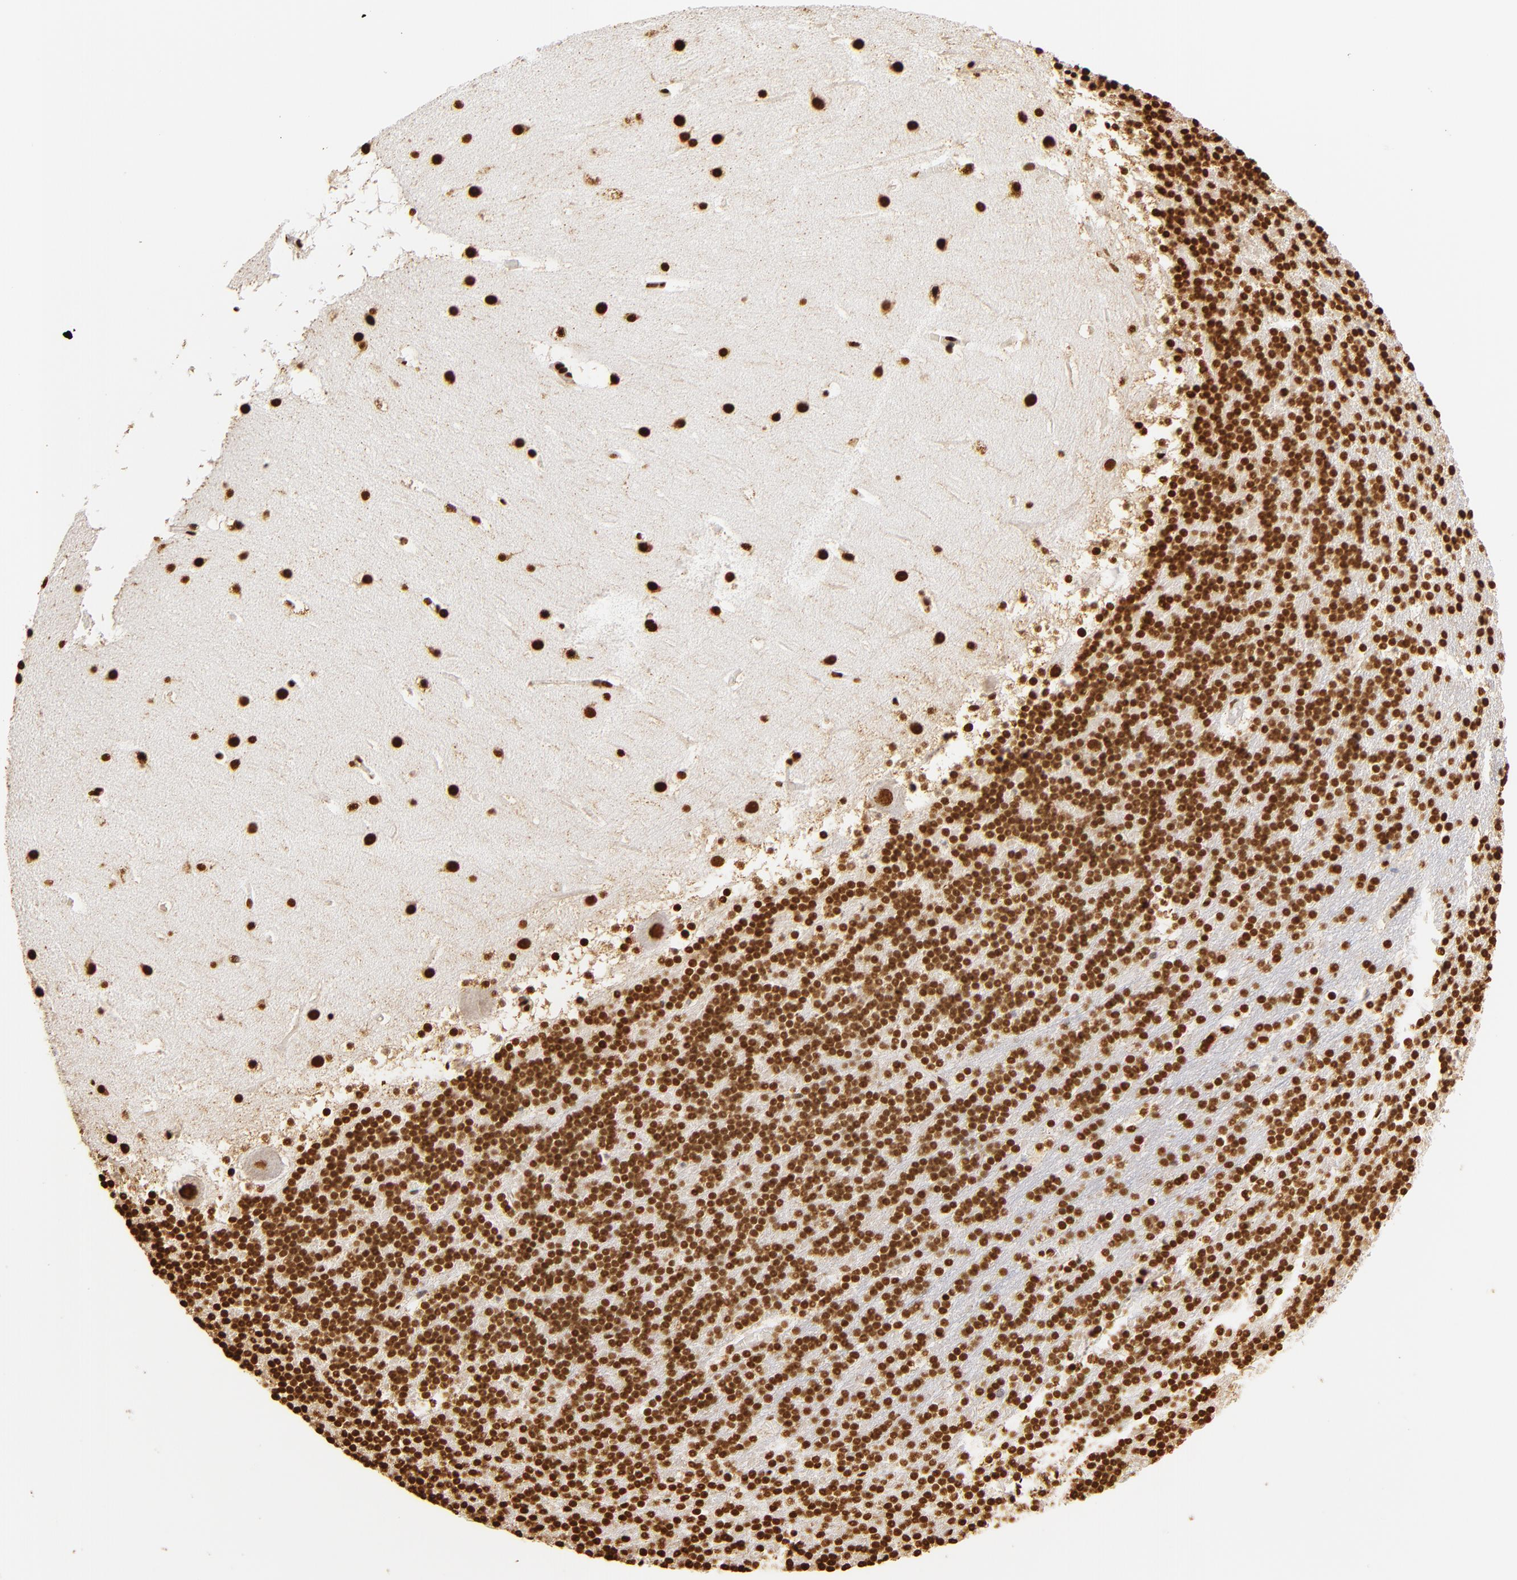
{"staining": {"intensity": "strong", "quantity": ">75%", "location": "nuclear"}, "tissue": "cerebellum", "cell_type": "Cells in granular layer", "image_type": "normal", "snomed": [{"axis": "morphology", "description": "Normal tissue, NOS"}, {"axis": "topography", "description": "Cerebellum"}], "caption": "Immunohistochemistry (IHC) histopathology image of unremarkable human cerebellum stained for a protein (brown), which shows high levels of strong nuclear expression in about >75% of cells in granular layer.", "gene": "ILF3", "patient": {"sex": "male", "age": 45}}